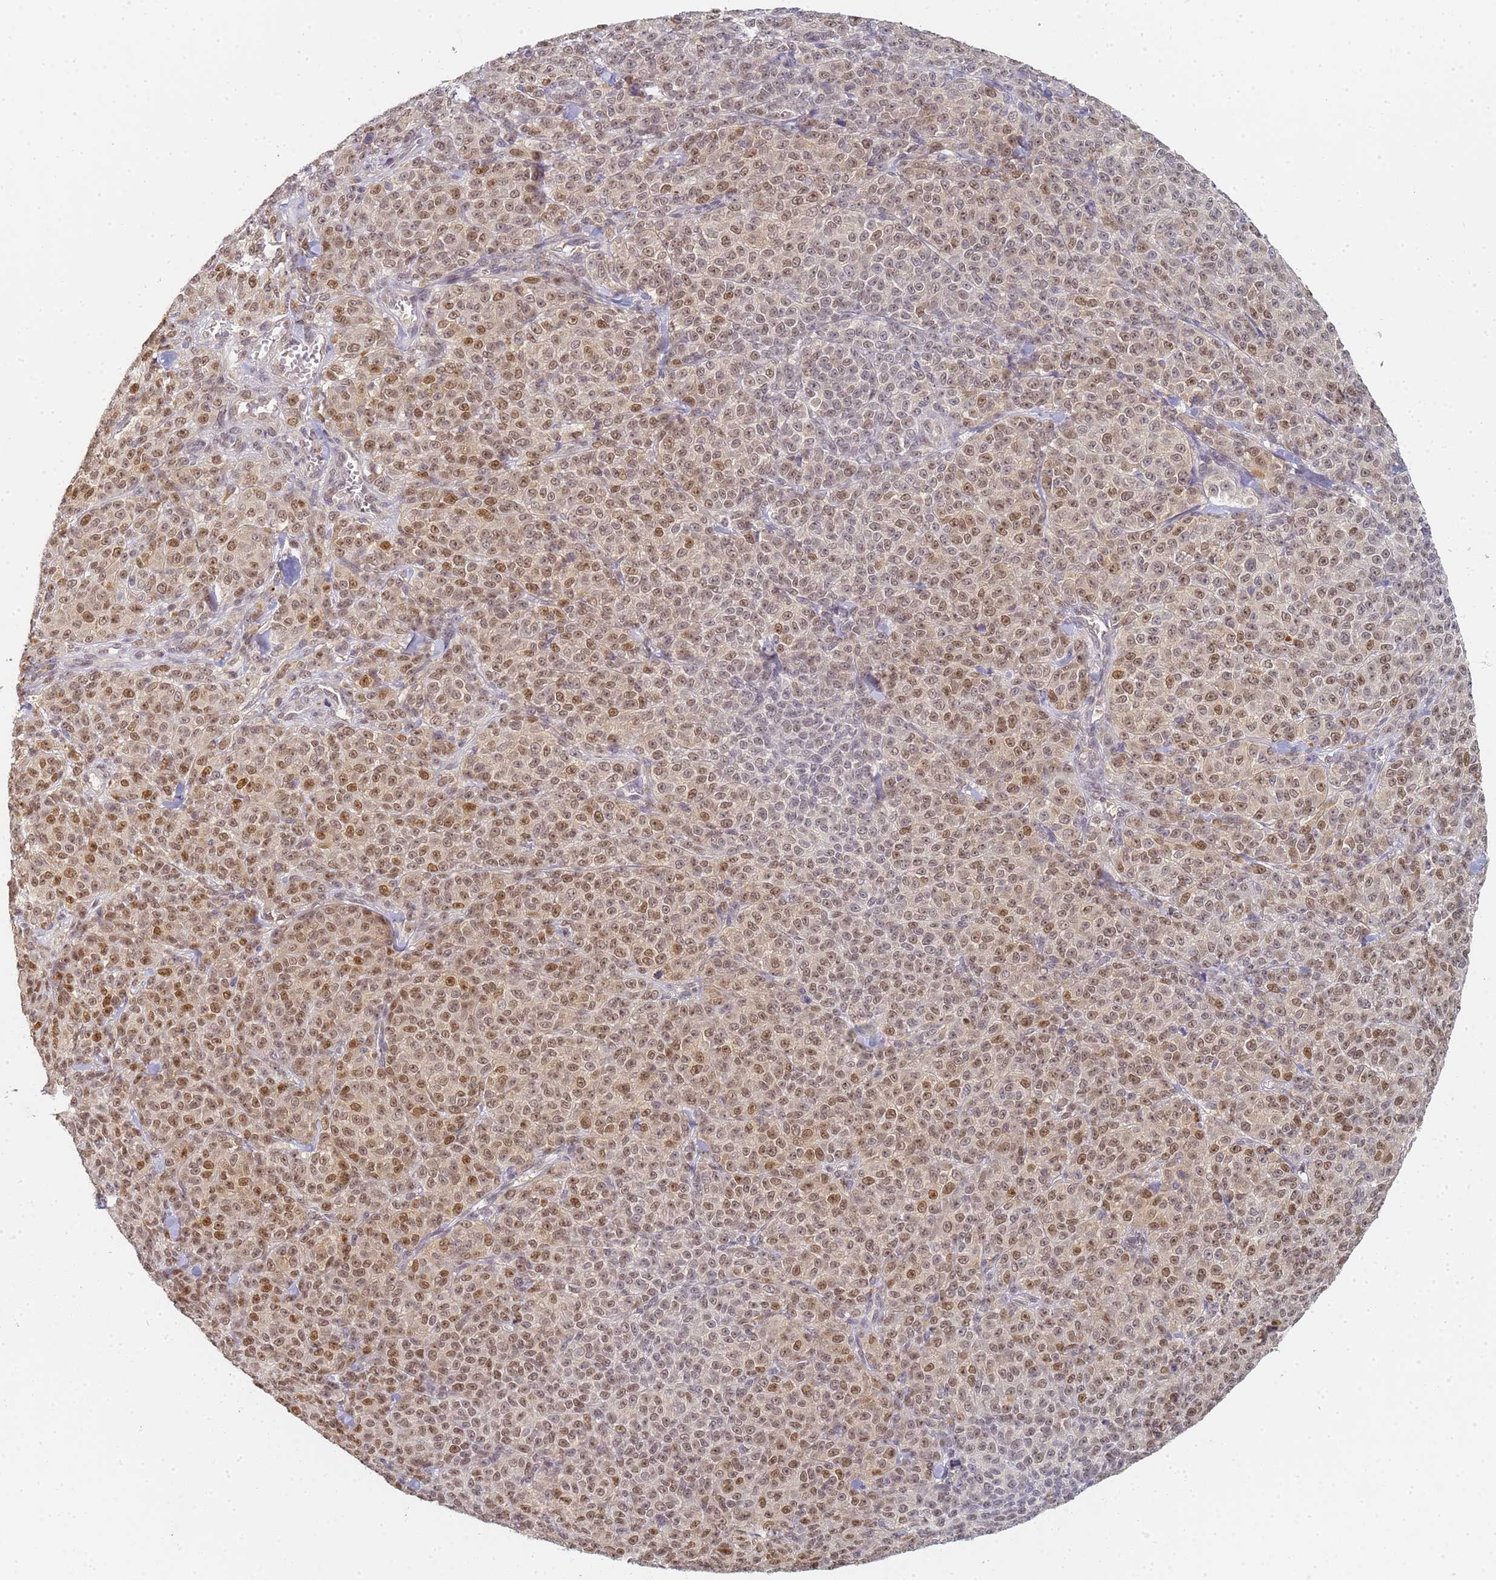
{"staining": {"intensity": "moderate", "quantity": ">75%", "location": "nuclear"}, "tissue": "melanoma", "cell_type": "Tumor cells", "image_type": "cancer", "snomed": [{"axis": "morphology", "description": "Normal tissue, NOS"}, {"axis": "morphology", "description": "Malignant melanoma, NOS"}, {"axis": "topography", "description": "Skin"}], "caption": "DAB immunohistochemical staining of human malignant melanoma demonstrates moderate nuclear protein positivity in approximately >75% of tumor cells.", "gene": "HMCES", "patient": {"sex": "female", "age": 34}}